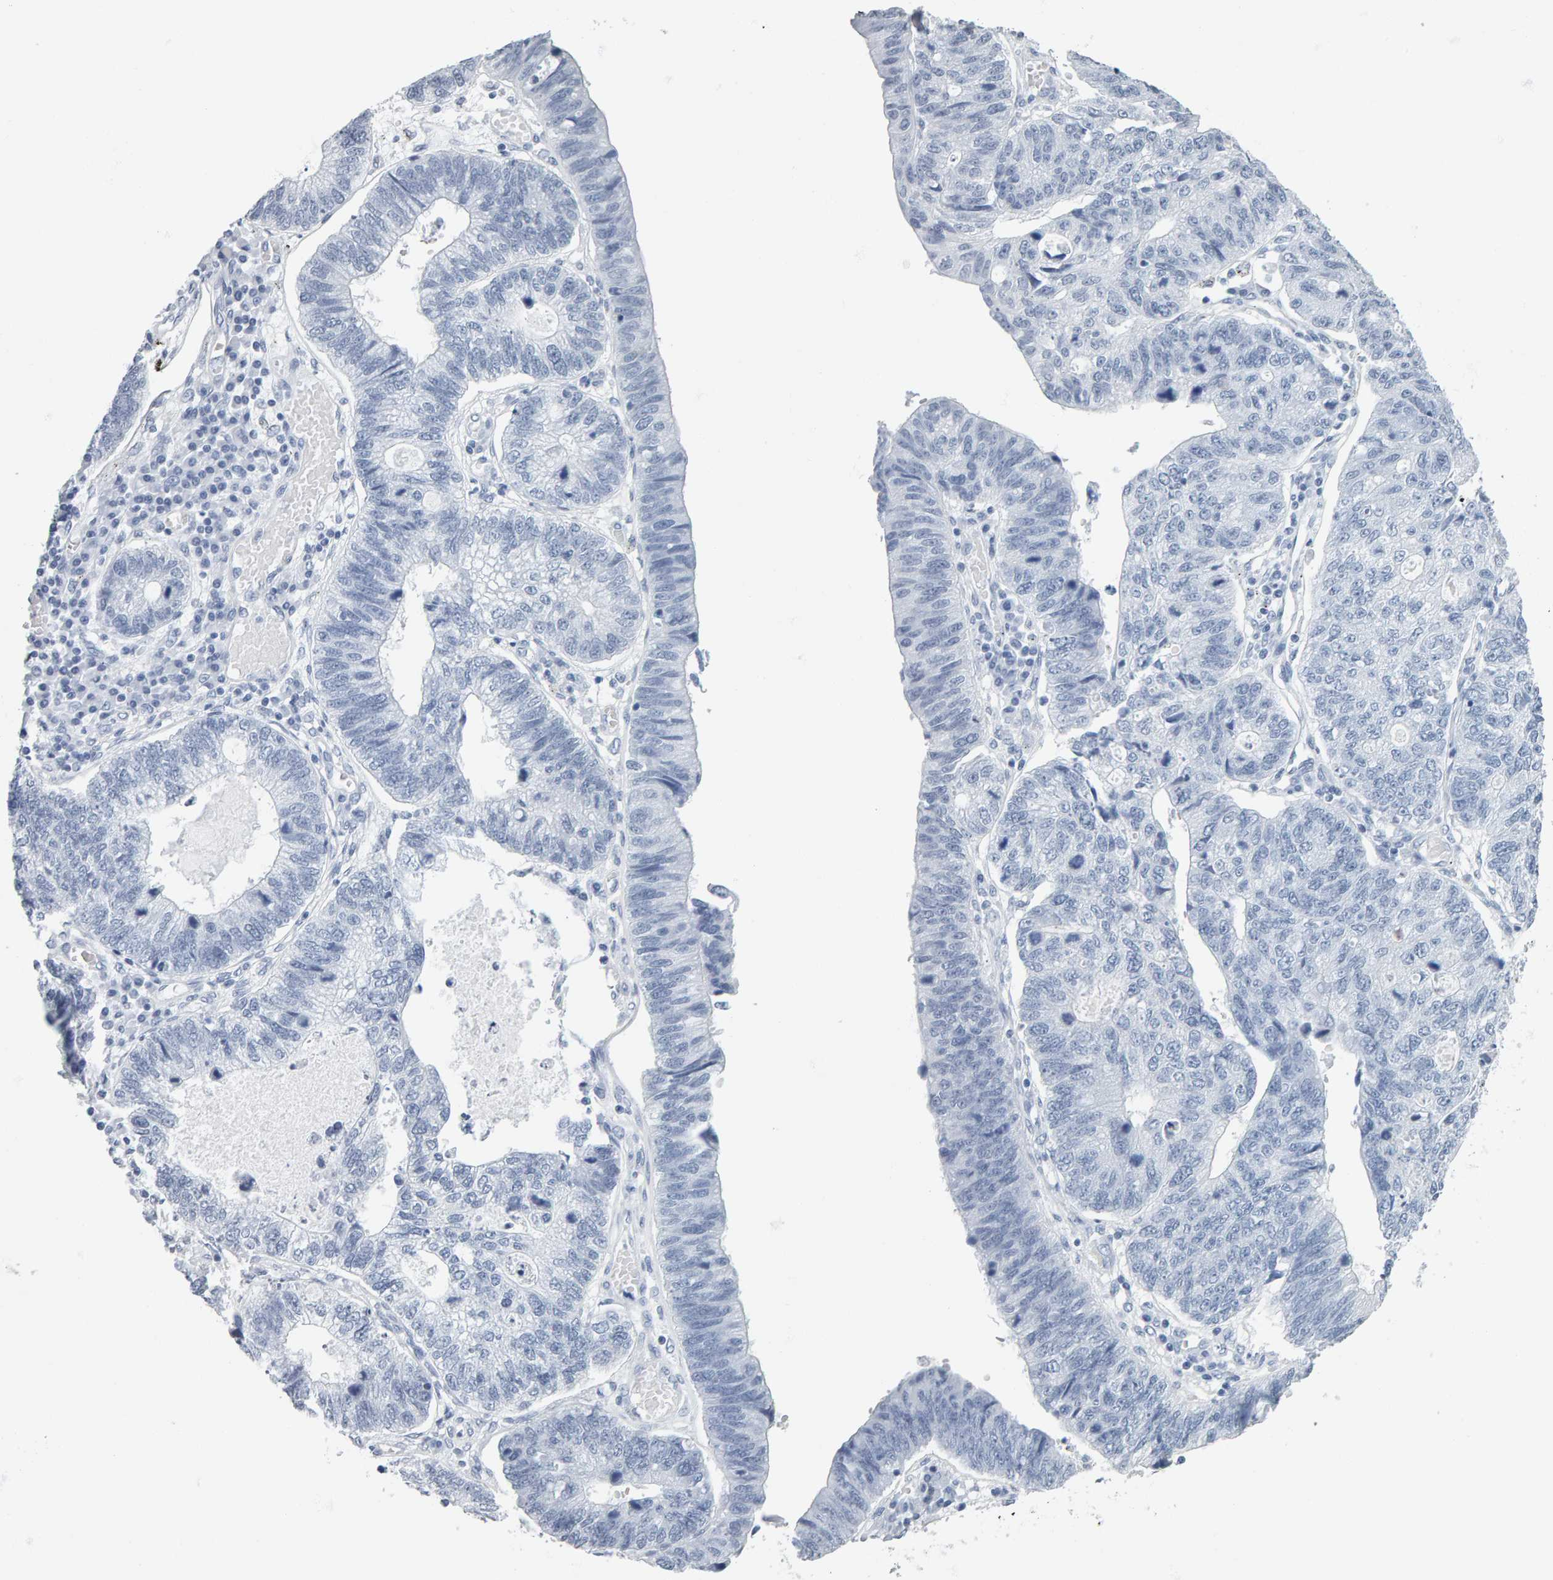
{"staining": {"intensity": "negative", "quantity": "none", "location": "none"}, "tissue": "stomach cancer", "cell_type": "Tumor cells", "image_type": "cancer", "snomed": [{"axis": "morphology", "description": "Adenocarcinoma, NOS"}, {"axis": "topography", "description": "Stomach"}], "caption": "IHC of stomach cancer shows no positivity in tumor cells.", "gene": "SPACA3", "patient": {"sex": "male", "age": 59}}